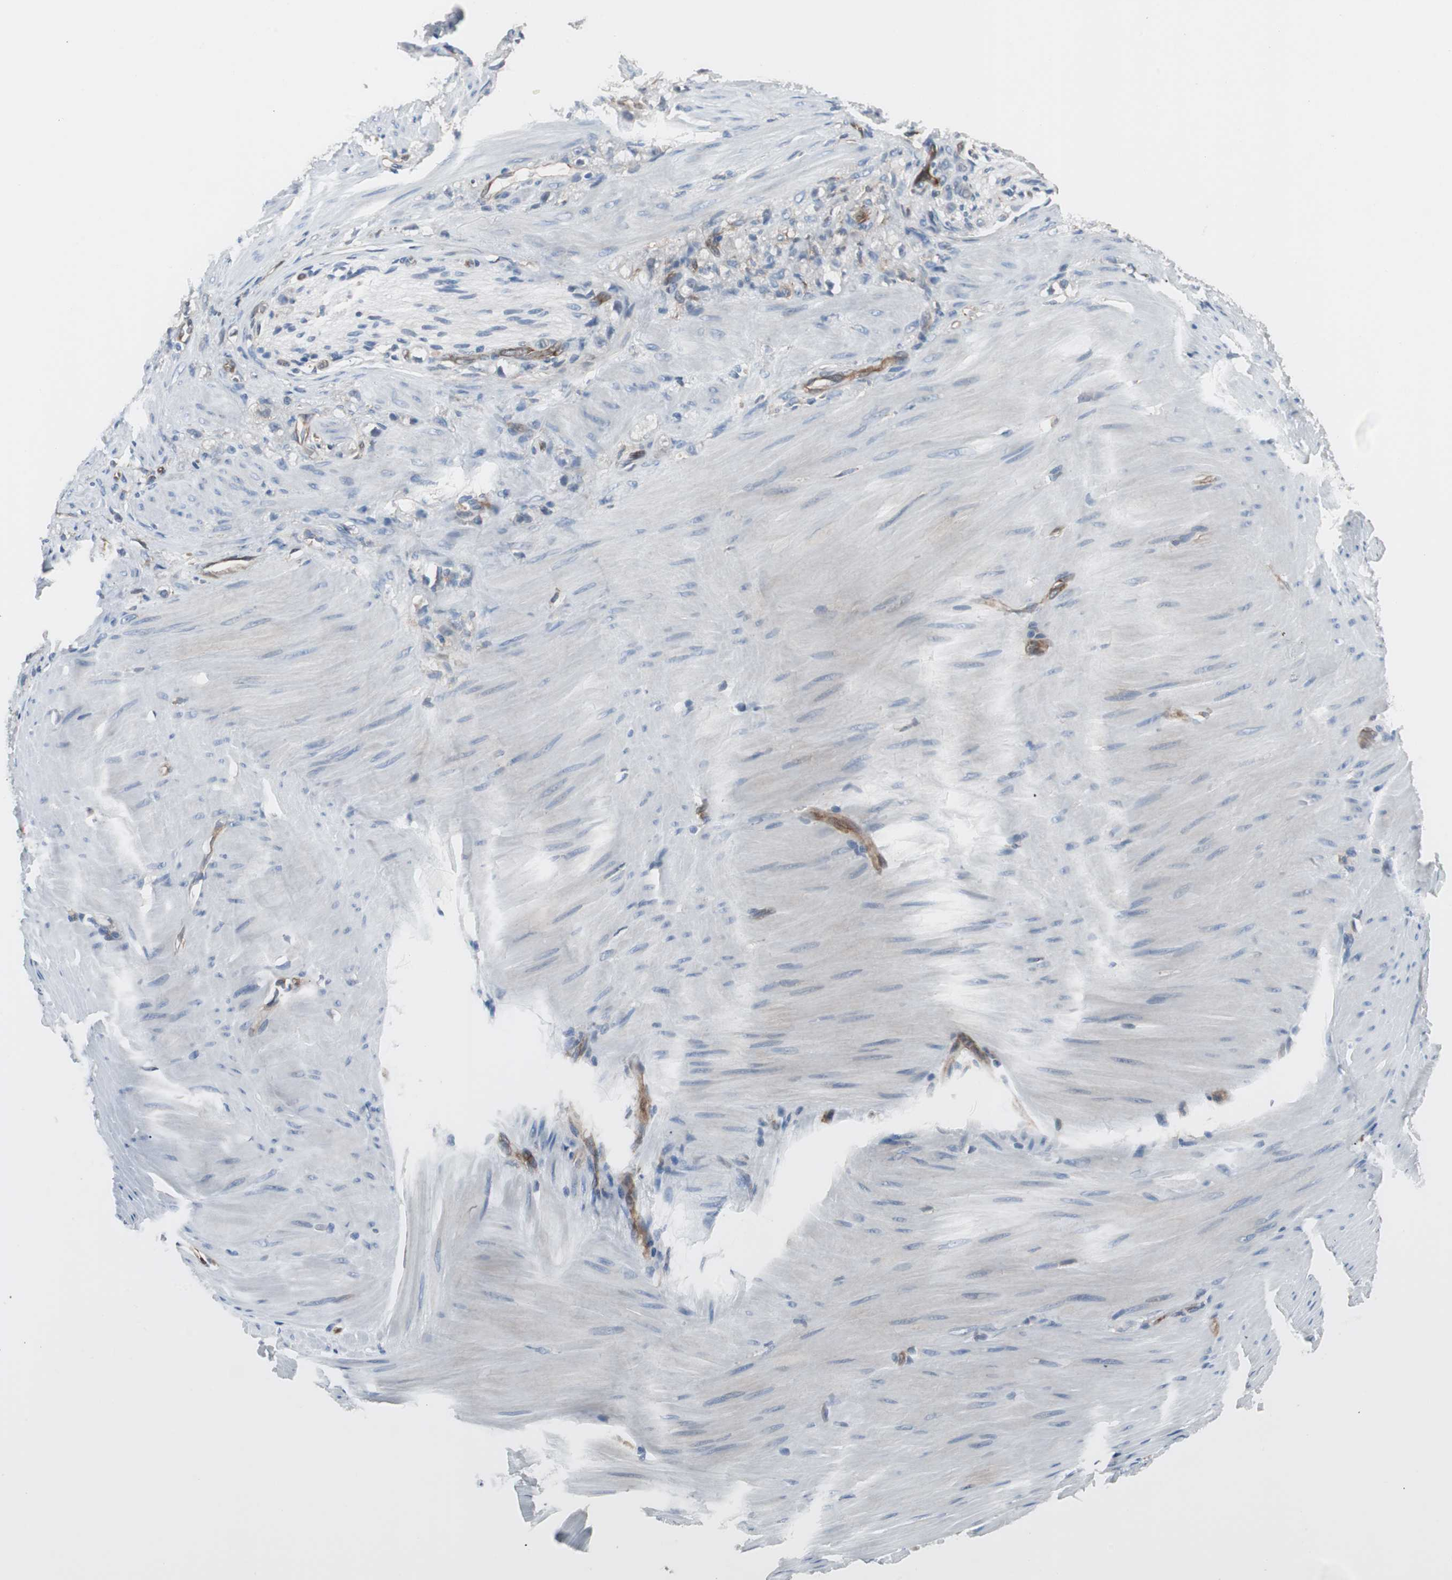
{"staining": {"intensity": "negative", "quantity": "none", "location": "none"}, "tissue": "stomach cancer", "cell_type": "Tumor cells", "image_type": "cancer", "snomed": [{"axis": "morphology", "description": "Adenocarcinoma, NOS"}, {"axis": "topography", "description": "Stomach"}], "caption": "Stomach cancer (adenocarcinoma) was stained to show a protein in brown. There is no significant staining in tumor cells.", "gene": "SWAP70", "patient": {"sex": "male", "age": 82}}